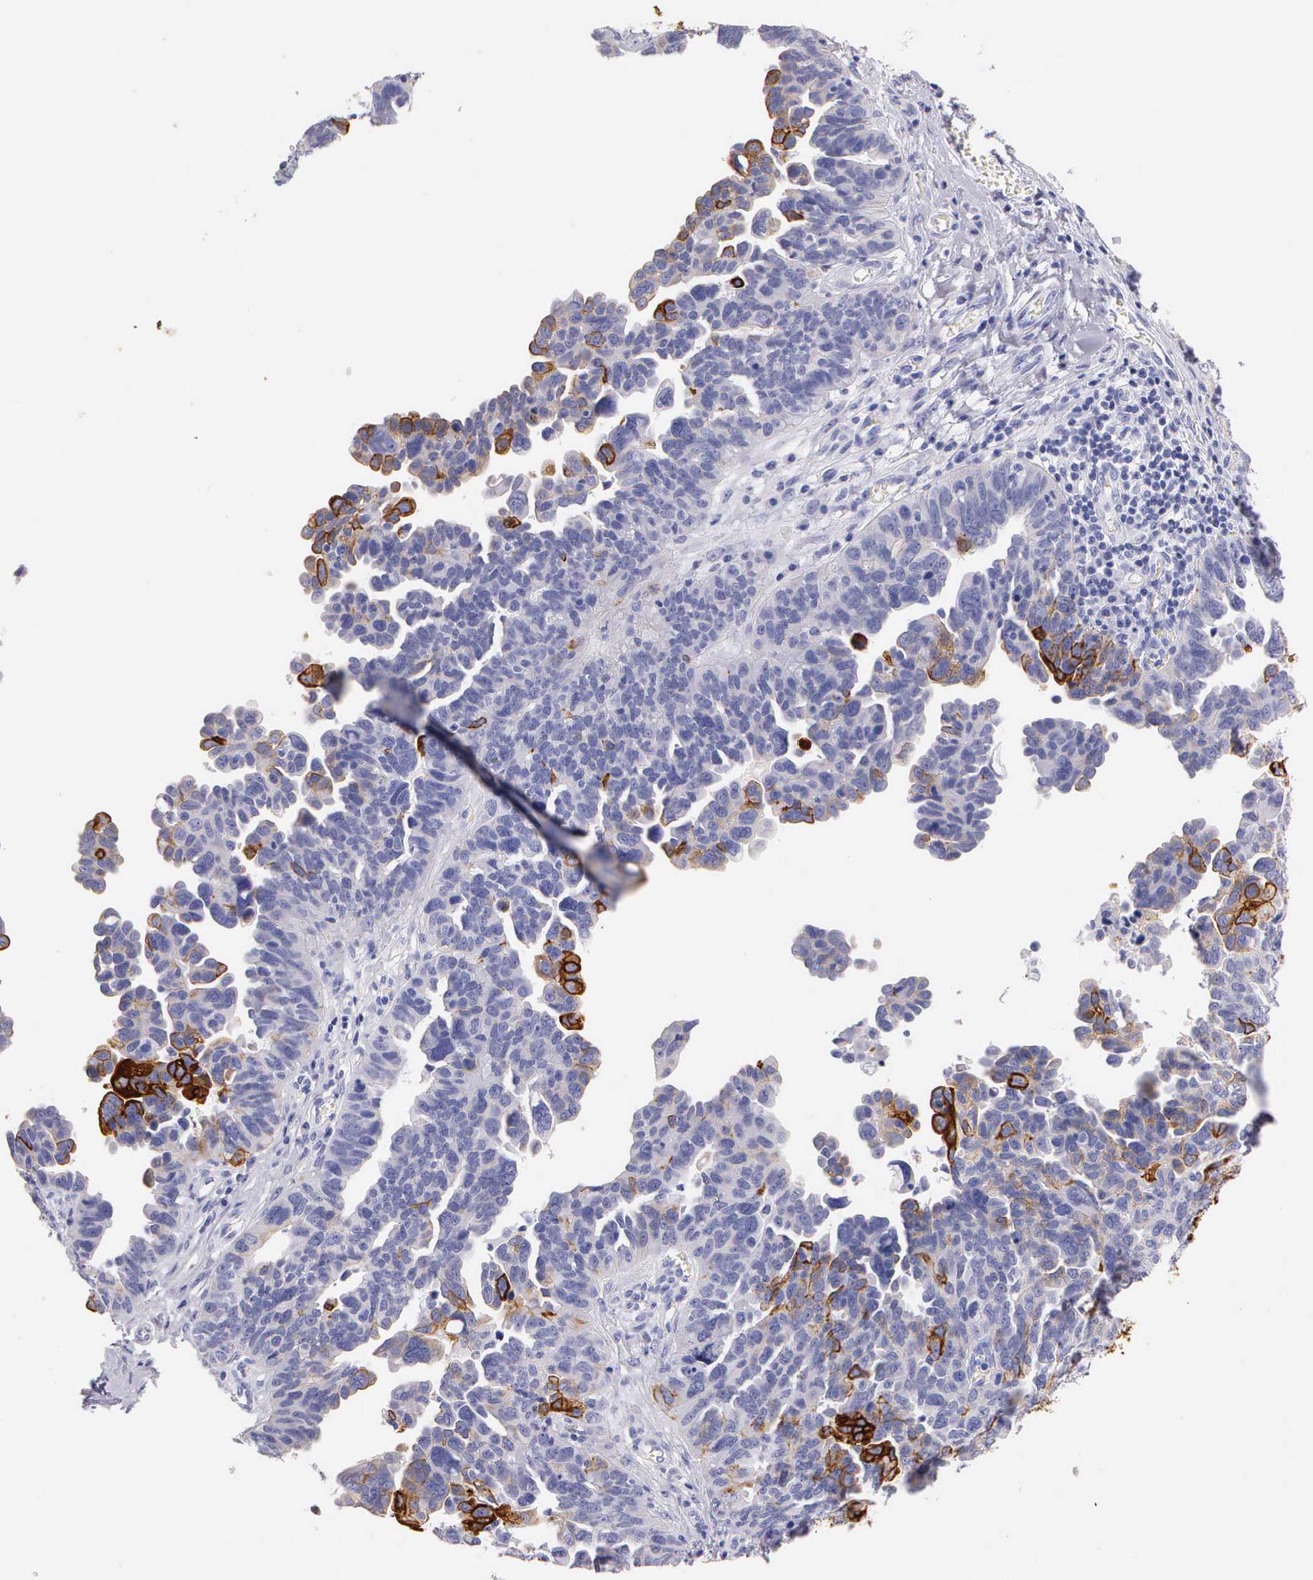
{"staining": {"intensity": "moderate", "quantity": "<25%", "location": "cytoplasmic/membranous"}, "tissue": "ovarian cancer", "cell_type": "Tumor cells", "image_type": "cancer", "snomed": [{"axis": "morphology", "description": "Cystadenocarcinoma, serous, NOS"}, {"axis": "topography", "description": "Ovary"}], "caption": "There is low levels of moderate cytoplasmic/membranous staining in tumor cells of ovarian cancer (serous cystadenocarcinoma), as demonstrated by immunohistochemical staining (brown color).", "gene": "KRT17", "patient": {"sex": "female", "age": 64}}